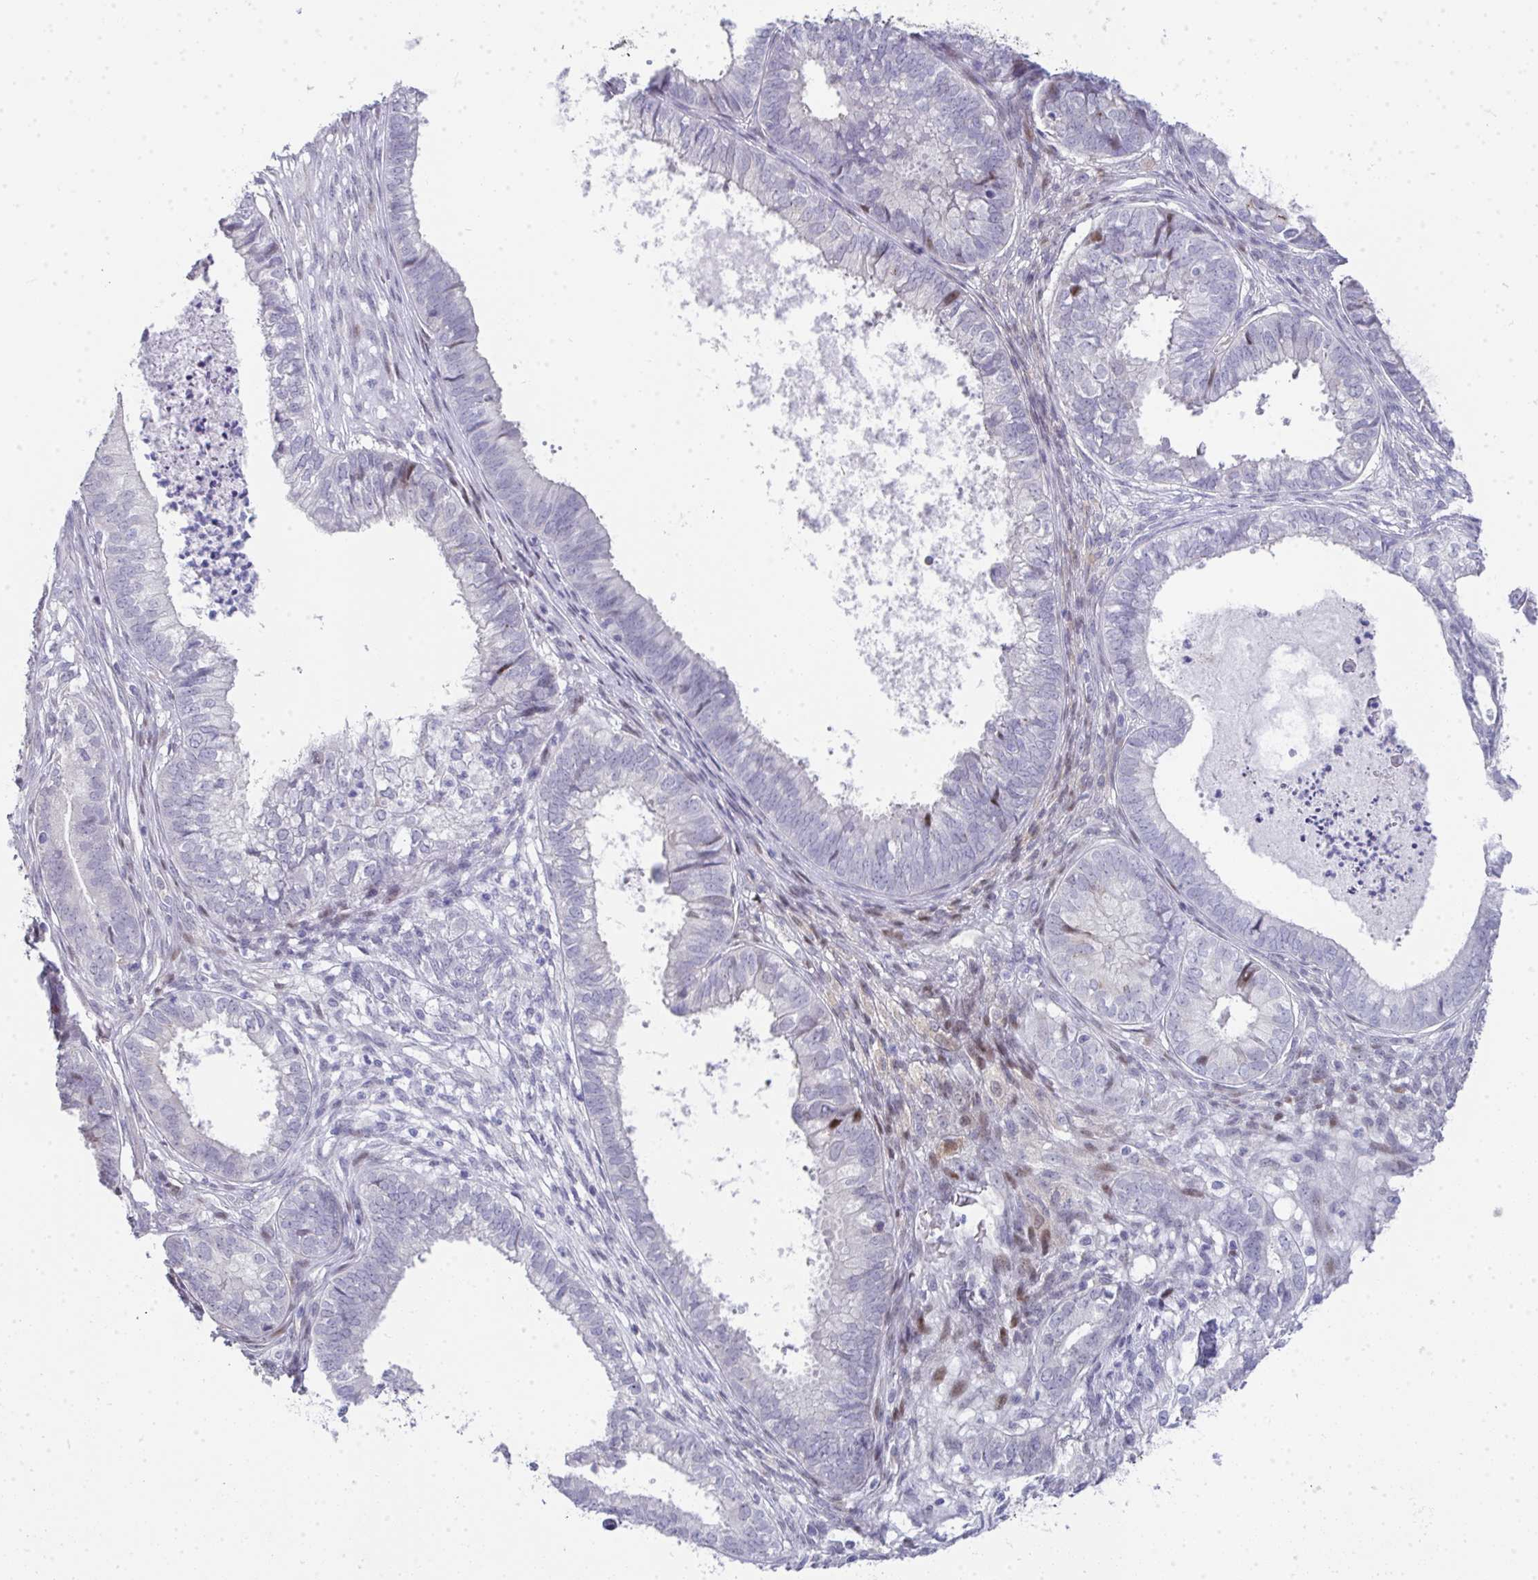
{"staining": {"intensity": "moderate", "quantity": "<25%", "location": "nuclear"}, "tissue": "ovarian cancer", "cell_type": "Tumor cells", "image_type": "cancer", "snomed": [{"axis": "morphology", "description": "Carcinoma, endometroid"}, {"axis": "topography", "description": "Ovary"}], "caption": "IHC image of neoplastic tissue: human ovarian cancer stained using IHC exhibits low levels of moderate protein expression localized specifically in the nuclear of tumor cells, appearing as a nuclear brown color.", "gene": "GALNT16", "patient": {"sex": "female", "age": 64}}